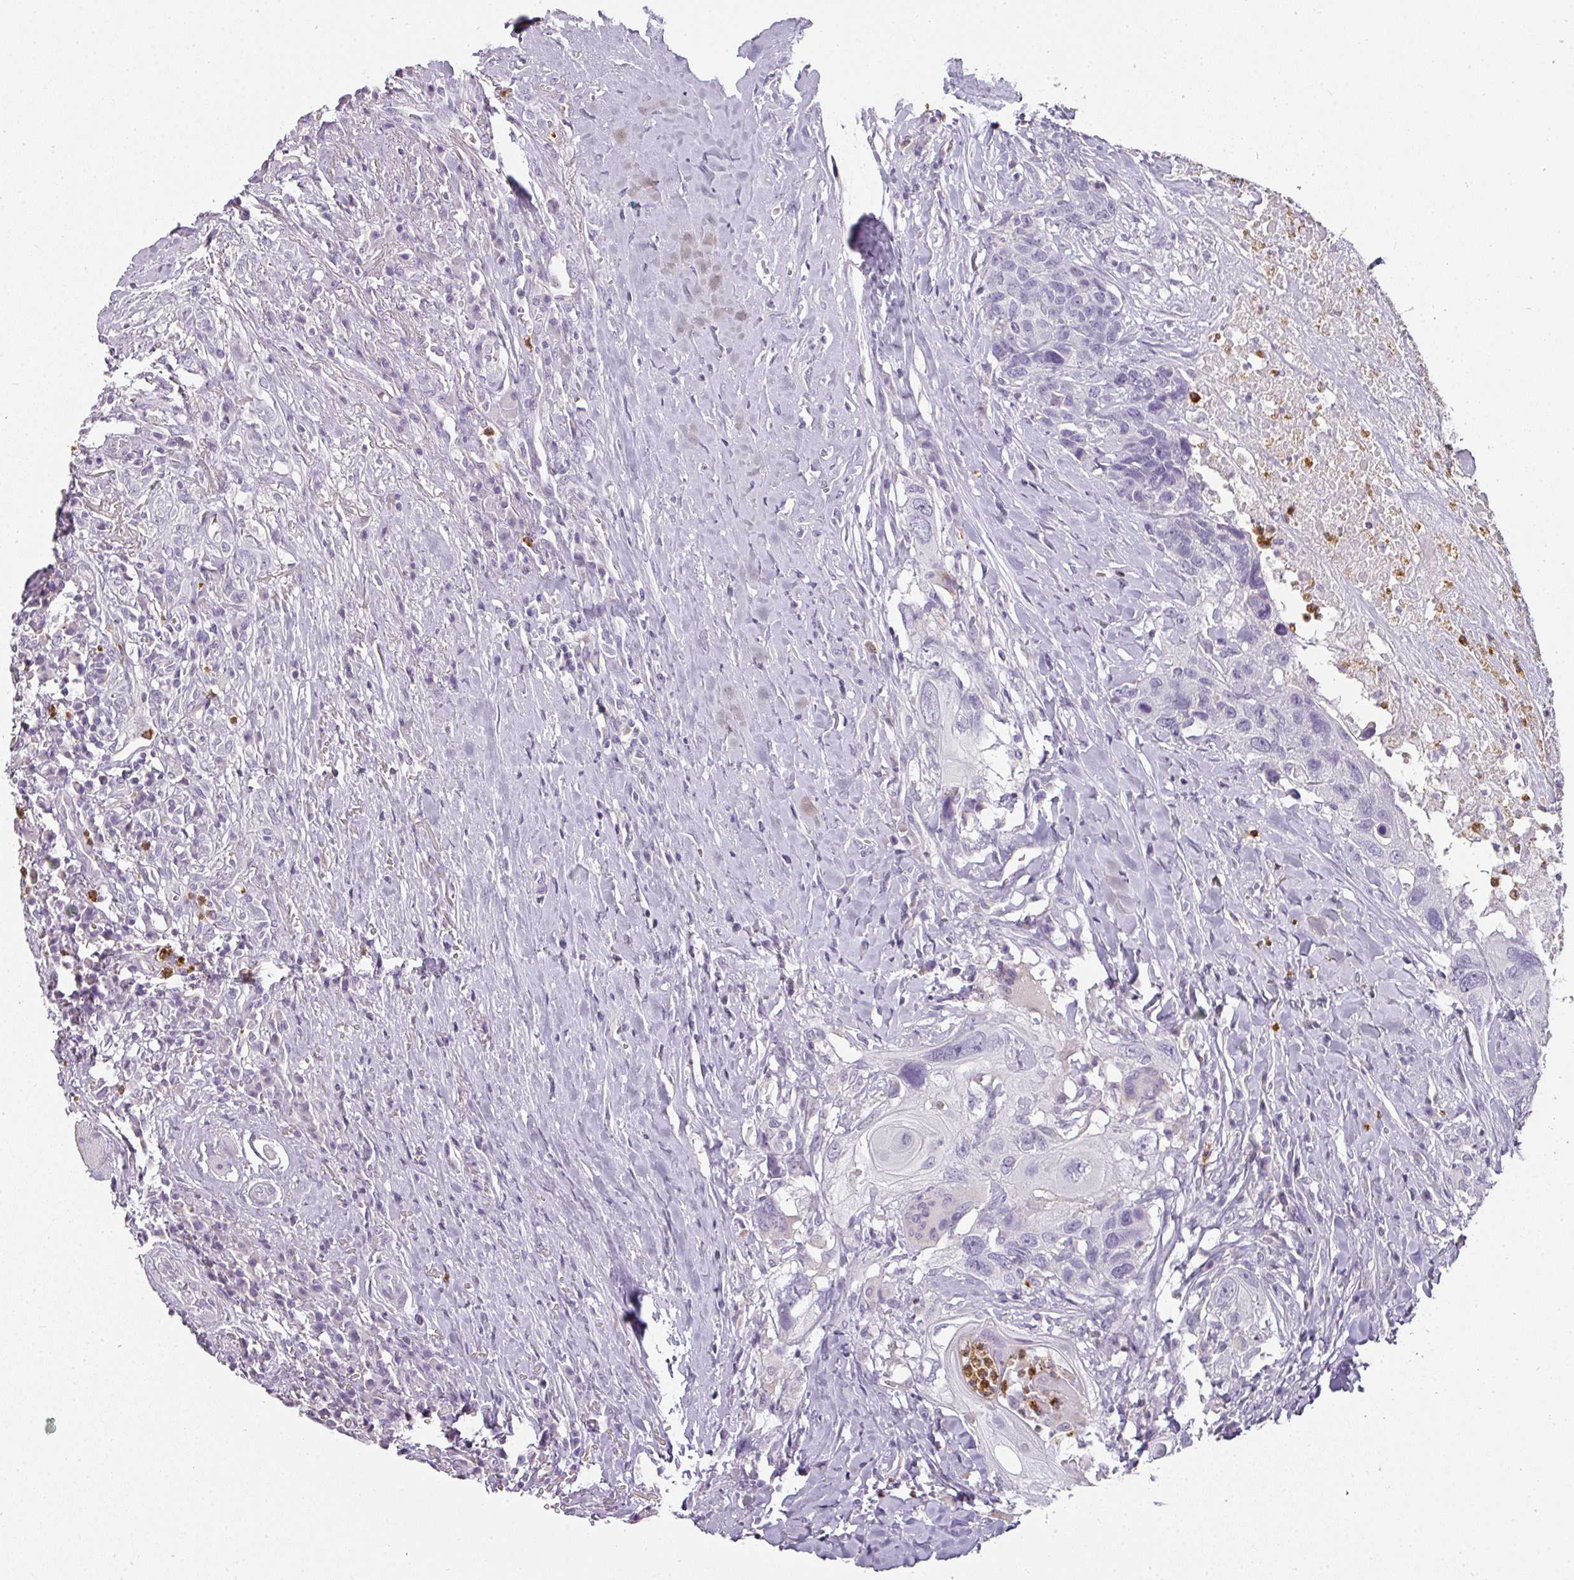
{"staining": {"intensity": "negative", "quantity": "none", "location": "none"}, "tissue": "head and neck cancer", "cell_type": "Tumor cells", "image_type": "cancer", "snomed": [{"axis": "morphology", "description": "Squamous cell carcinoma, NOS"}, {"axis": "topography", "description": "Head-Neck"}], "caption": "Micrograph shows no significant protein expression in tumor cells of head and neck squamous cell carcinoma. (Brightfield microscopy of DAB (3,3'-diaminobenzidine) immunohistochemistry (IHC) at high magnification).", "gene": "CAMP", "patient": {"sex": "male", "age": 66}}